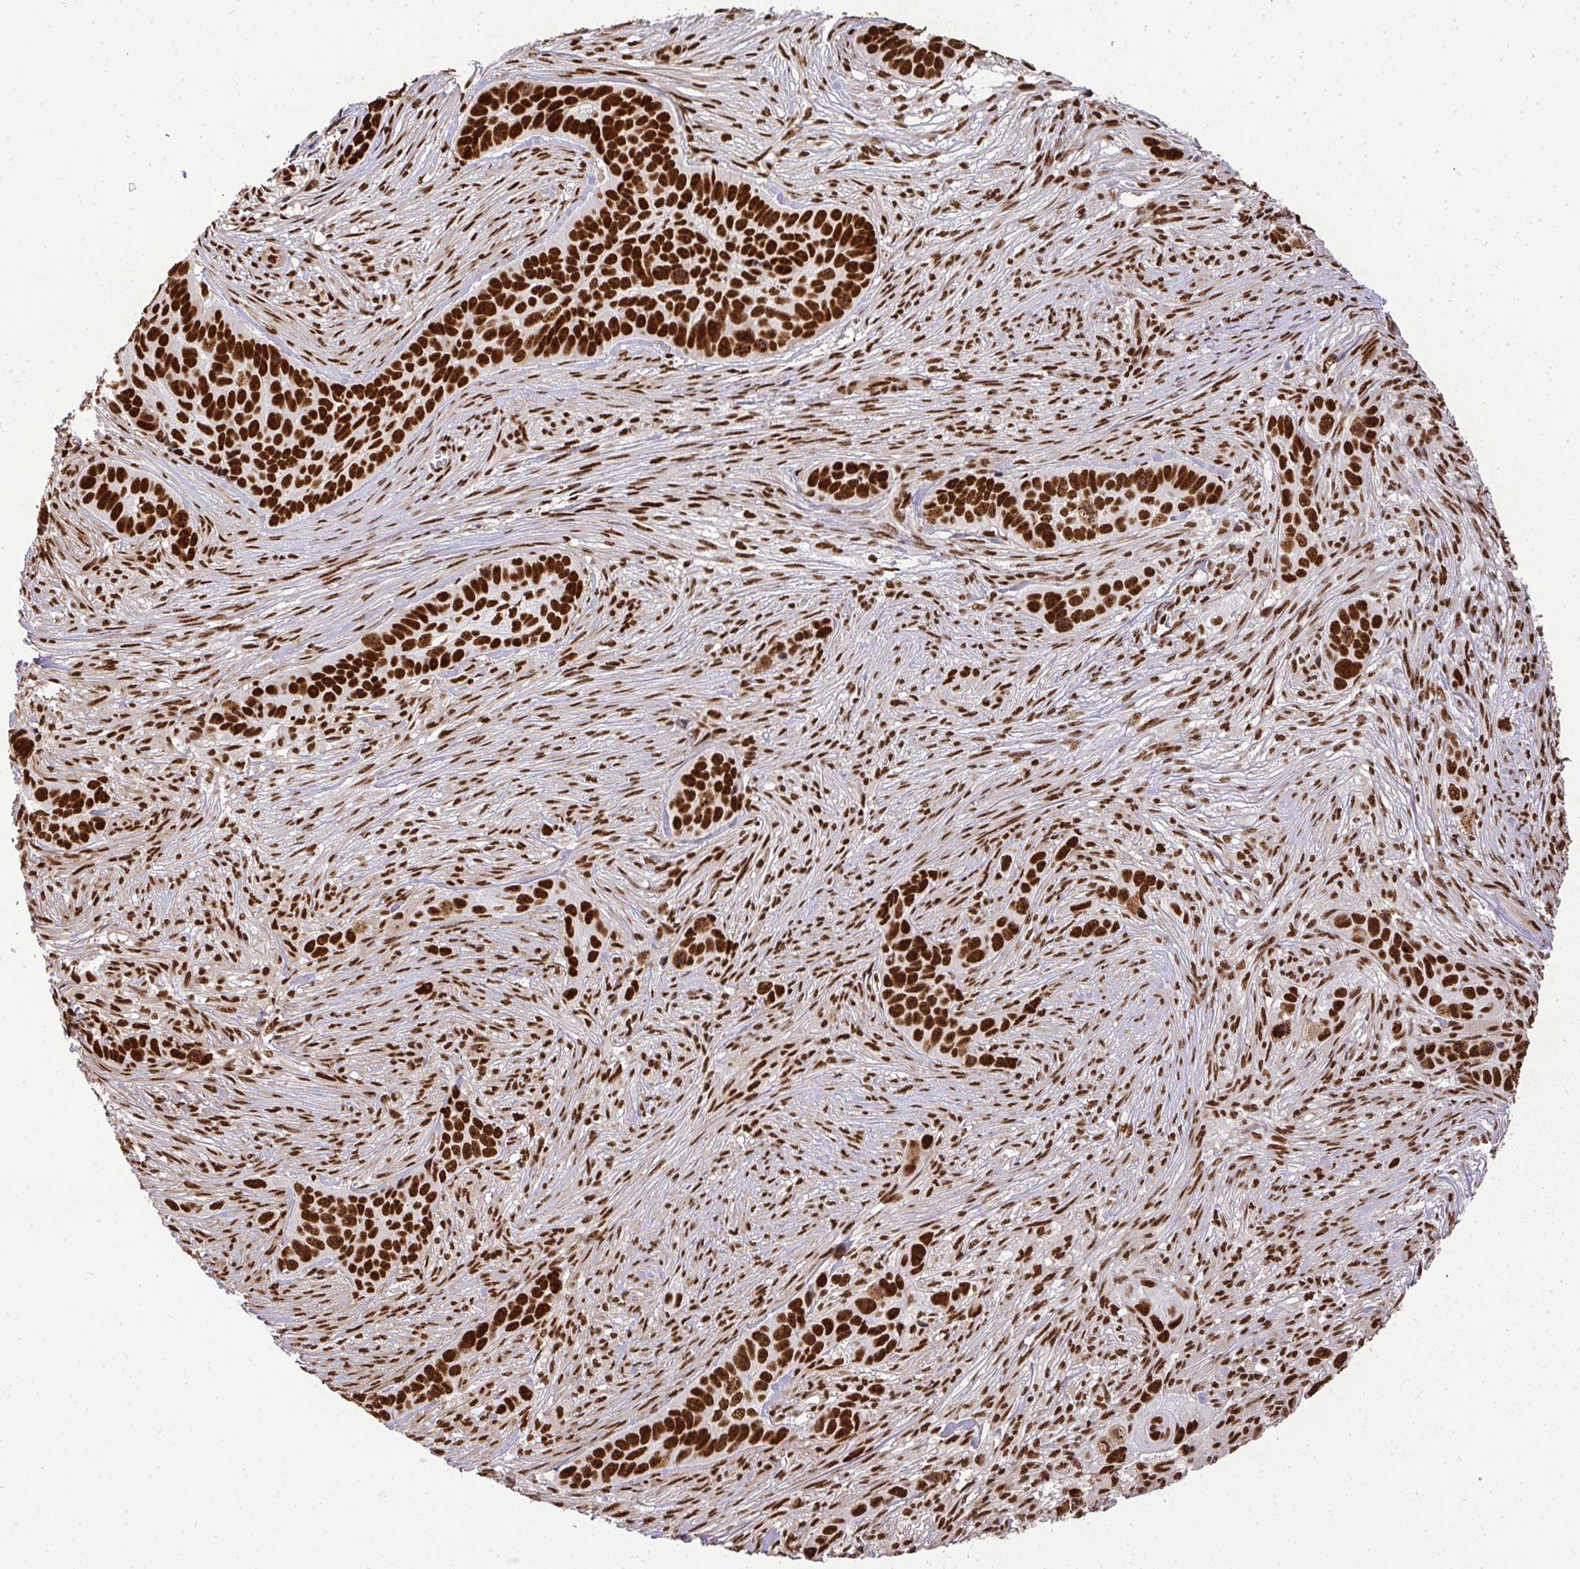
{"staining": {"intensity": "strong", "quantity": ">75%", "location": "nuclear"}, "tissue": "skin cancer", "cell_type": "Tumor cells", "image_type": "cancer", "snomed": [{"axis": "morphology", "description": "Basal cell carcinoma"}, {"axis": "topography", "description": "Skin"}], "caption": "Protein expression analysis of human skin basal cell carcinoma reveals strong nuclear positivity in approximately >75% of tumor cells.", "gene": "U2AF1", "patient": {"sex": "female", "age": 82}}